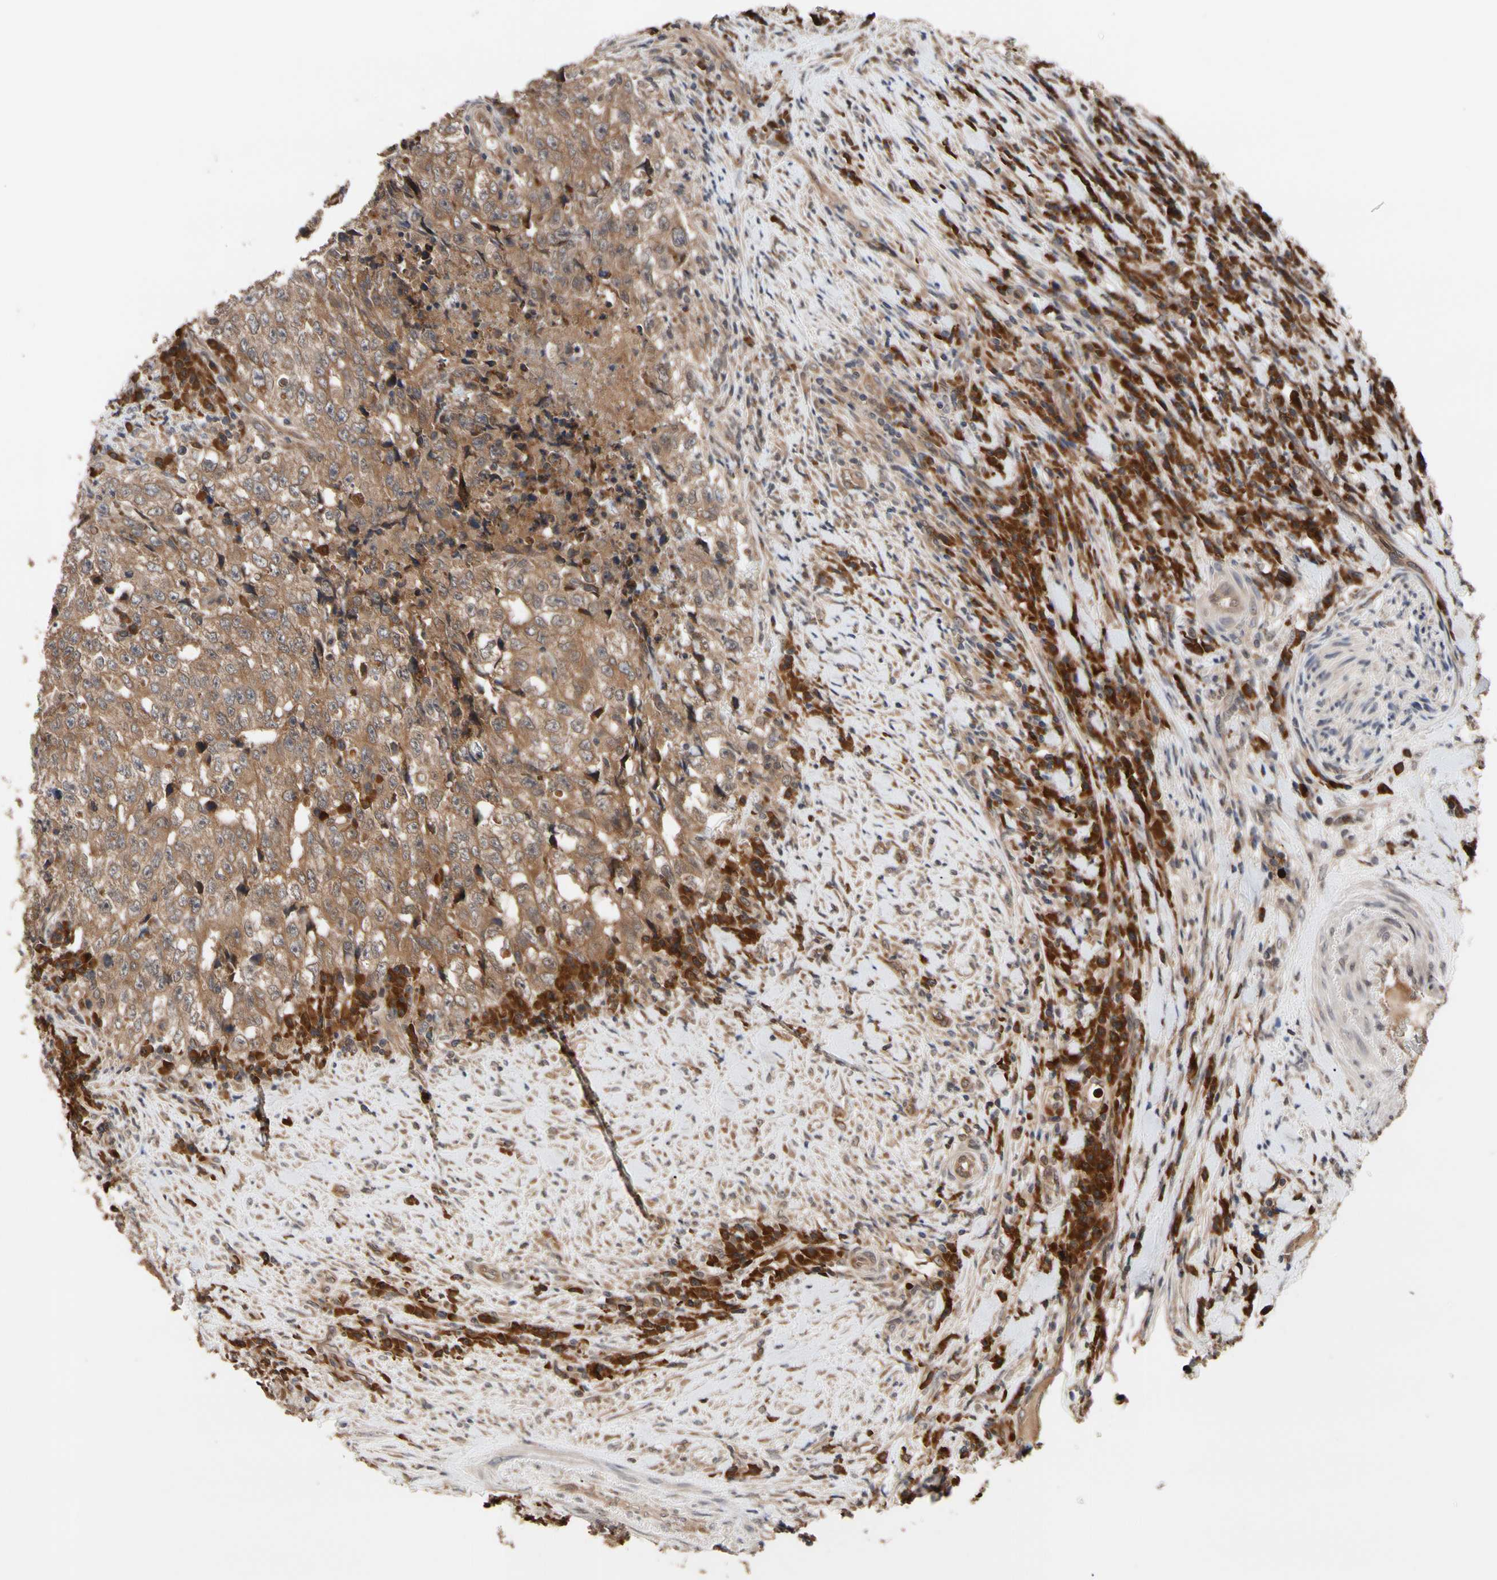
{"staining": {"intensity": "moderate", "quantity": ">75%", "location": "cytoplasmic/membranous"}, "tissue": "testis cancer", "cell_type": "Tumor cells", "image_type": "cancer", "snomed": [{"axis": "morphology", "description": "Necrosis, NOS"}, {"axis": "morphology", "description": "Carcinoma, Embryonal, NOS"}, {"axis": "topography", "description": "Testis"}], "caption": "About >75% of tumor cells in human testis cancer reveal moderate cytoplasmic/membranous protein expression as visualized by brown immunohistochemical staining.", "gene": "CYTIP", "patient": {"sex": "male", "age": 19}}